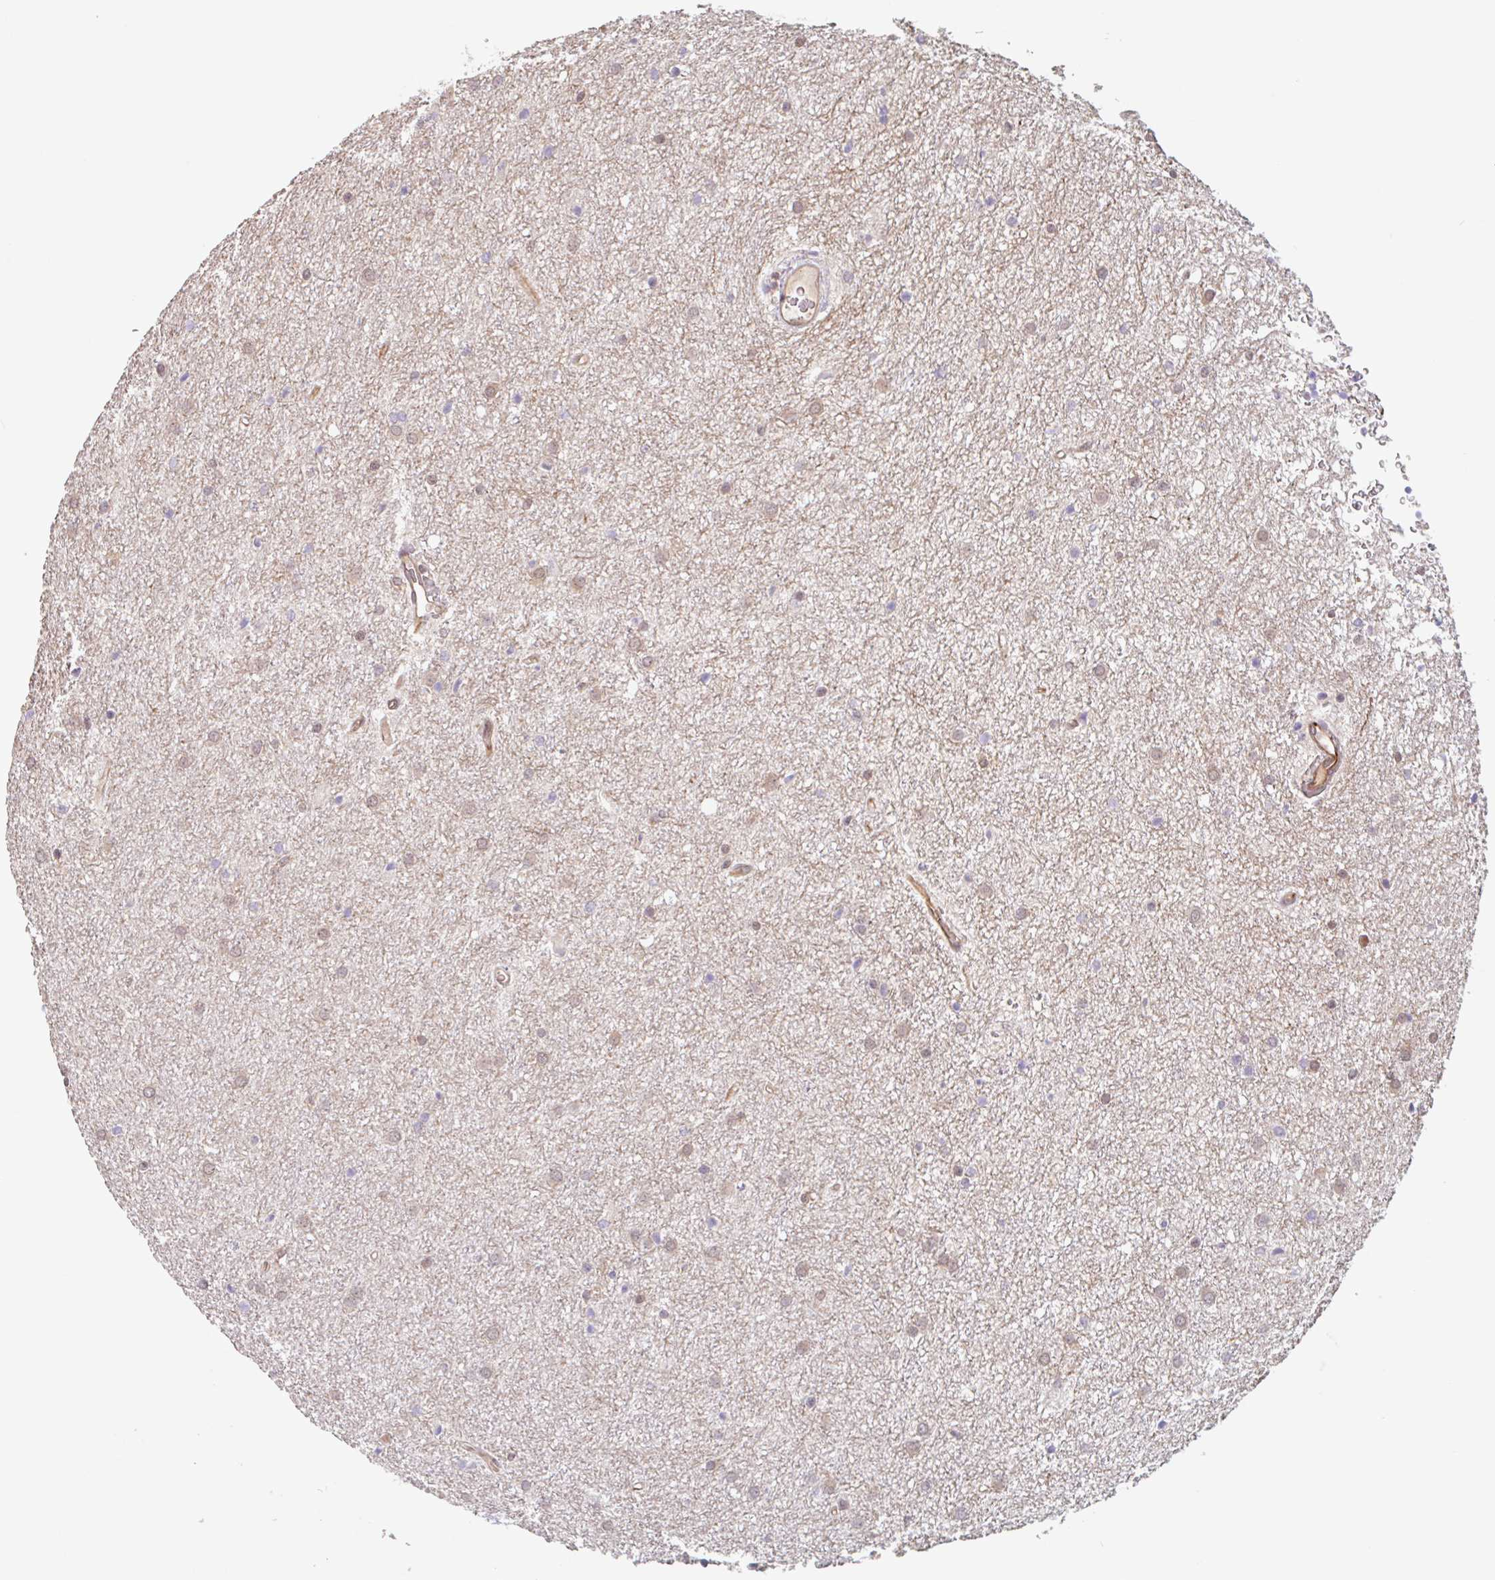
{"staining": {"intensity": "weak", "quantity": "25%-75%", "location": "cytoplasmic/membranous"}, "tissue": "glioma", "cell_type": "Tumor cells", "image_type": "cancer", "snomed": [{"axis": "morphology", "description": "Glioma, malignant, Low grade"}, {"axis": "topography", "description": "Cerebellum"}], "caption": "Human glioma stained with a protein marker displays weak staining in tumor cells.", "gene": "NUB1", "patient": {"sex": "female", "age": 5}}